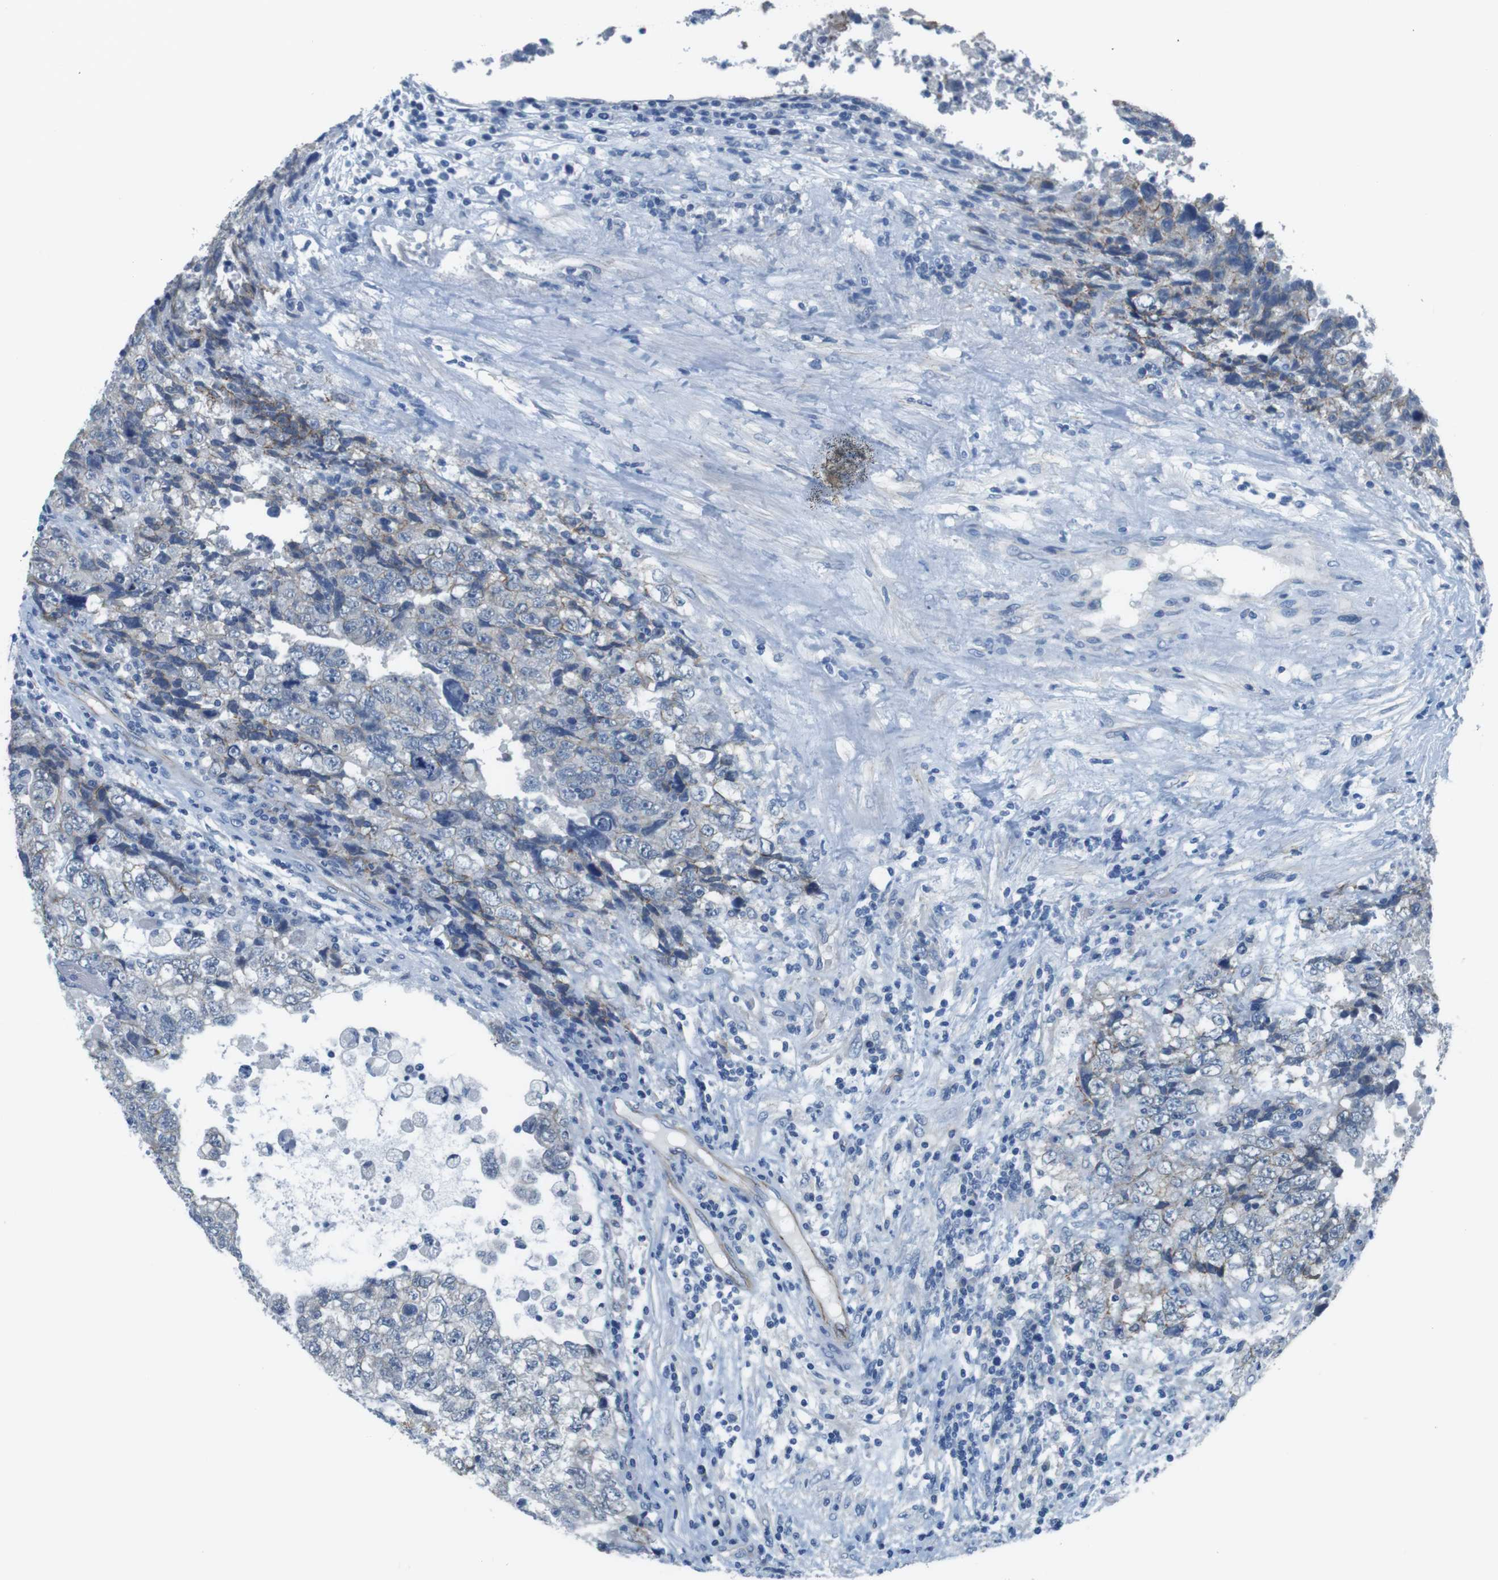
{"staining": {"intensity": "weak", "quantity": "<25%", "location": "cytoplasmic/membranous"}, "tissue": "testis cancer", "cell_type": "Tumor cells", "image_type": "cancer", "snomed": [{"axis": "morphology", "description": "Carcinoma, Embryonal, NOS"}, {"axis": "topography", "description": "Testis"}], "caption": "Immunohistochemistry (IHC) micrograph of human embryonal carcinoma (testis) stained for a protein (brown), which shows no expression in tumor cells.", "gene": "SLC6A6", "patient": {"sex": "male", "age": 36}}